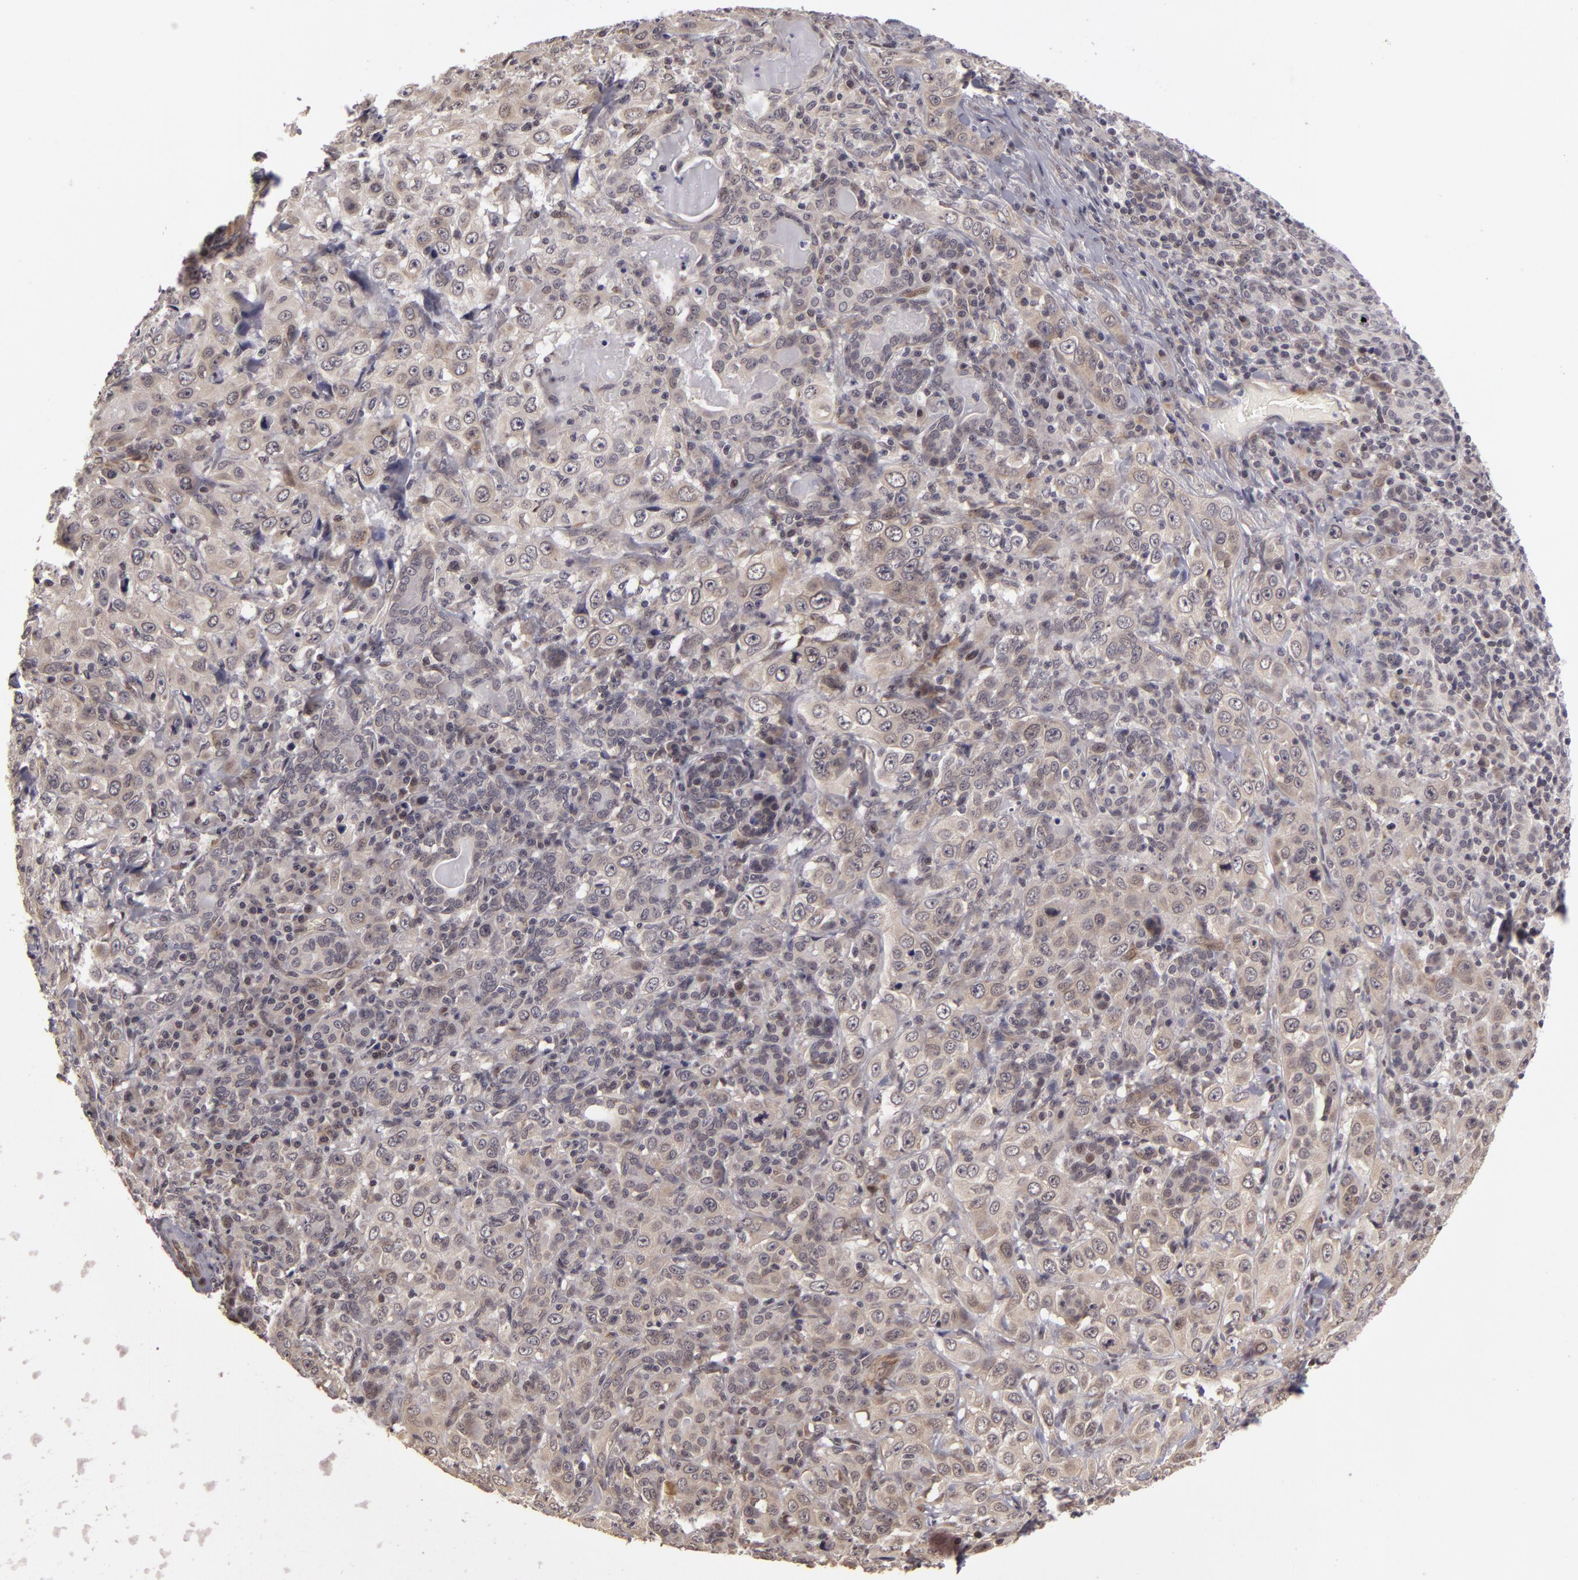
{"staining": {"intensity": "weak", "quantity": "25%-75%", "location": "cytoplasmic/membranous"}, "tissue": "skin cancer", "cell_type": "Tumor cells", "image_type": "cancer", "snomed": [{"axis": "morphology", "description": "Squamous cell carcinoma, NOS"}, {"axis": "topography", "description": "Skin"}], "caption": "A micrograph showing weak cytoplasmic/membranous staining in about 25%-75% of tumor cells in squamous cell carcinoma (skin), as visualized by brown immunohistochemical staining.", "gene": "ZNF133", "patient": {"sex": "male", "age": 84}}